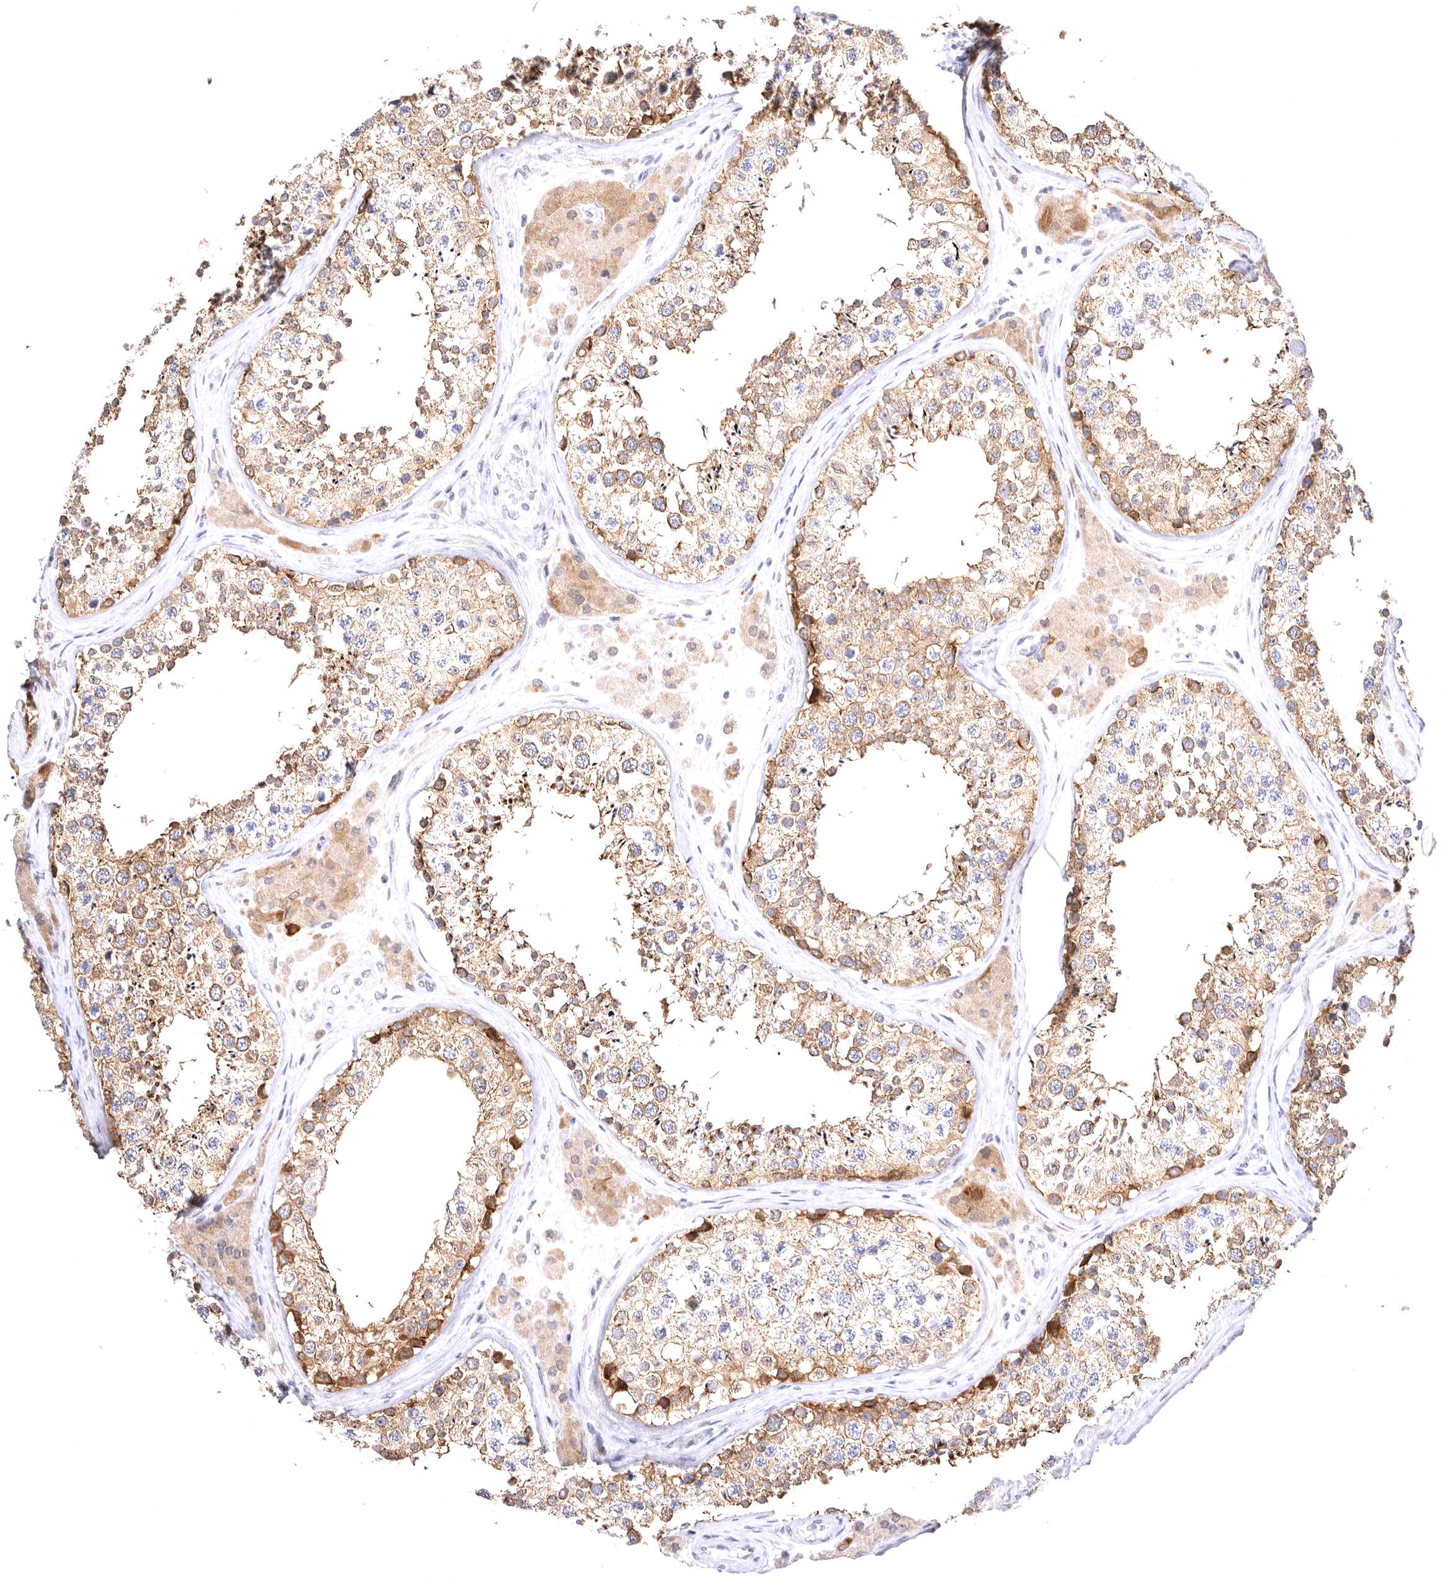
{"staining": {"intensity": "moderate", "quantity": ">75%", "location": "cytoplasmic/membranous"}, "tissue": "testis", "cell_type": "Cells in seminiferous ducts", "image_type": "normal", "snomed": [{"axis": "morphology", "description": "Normal tissue, NOS"}, {"axis": "topography", "description": "Testis"}], "caption": "Immunohistochemical staining of benign testis shows >75% levels of moderate cytoplasmic/membranous protein positivity in approximately >75% of cells in seminiferous ducts. Nuclei are stained in blue.", "gene": "VPS45", "patient": {"sex": "male", "age": 46}}